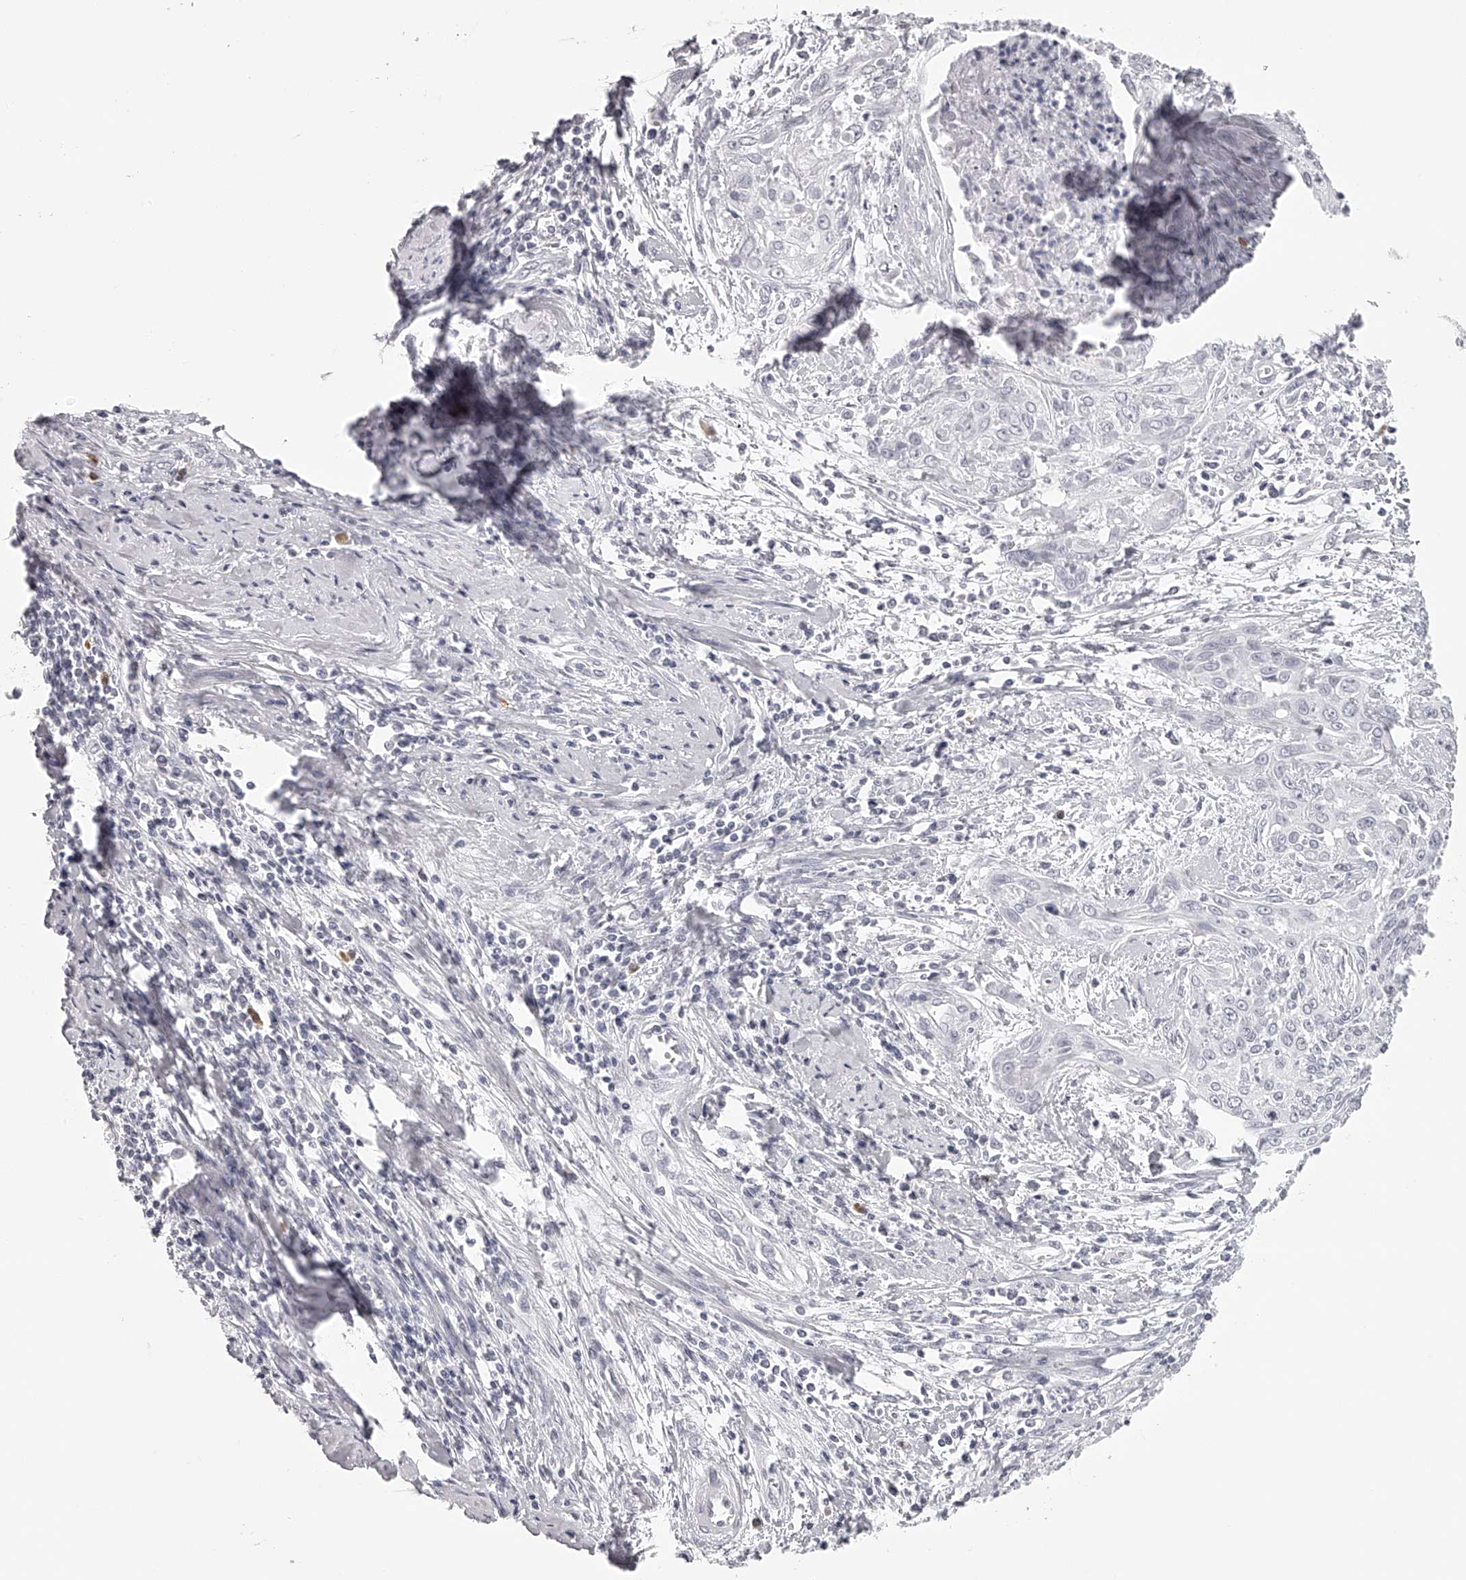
{"staining": {"intensity": "negative", "quantity": "none", "location": "none"}, "tissue": "cervical cancer", "cell_type": "Tumor cells", "image_type": "cancer", "snomed": [{"axis": "morphology", "description": "Squamous cell carcinoma, NOS"}, {"axis": "topography", "description": "Cervix"}], "caption": "Tumor cells are negative for protein expression in human cervical cancer (squamous cell carcinoma).", "gene": "SEC11C", "patient": {"sex": "female", "age": 55}}